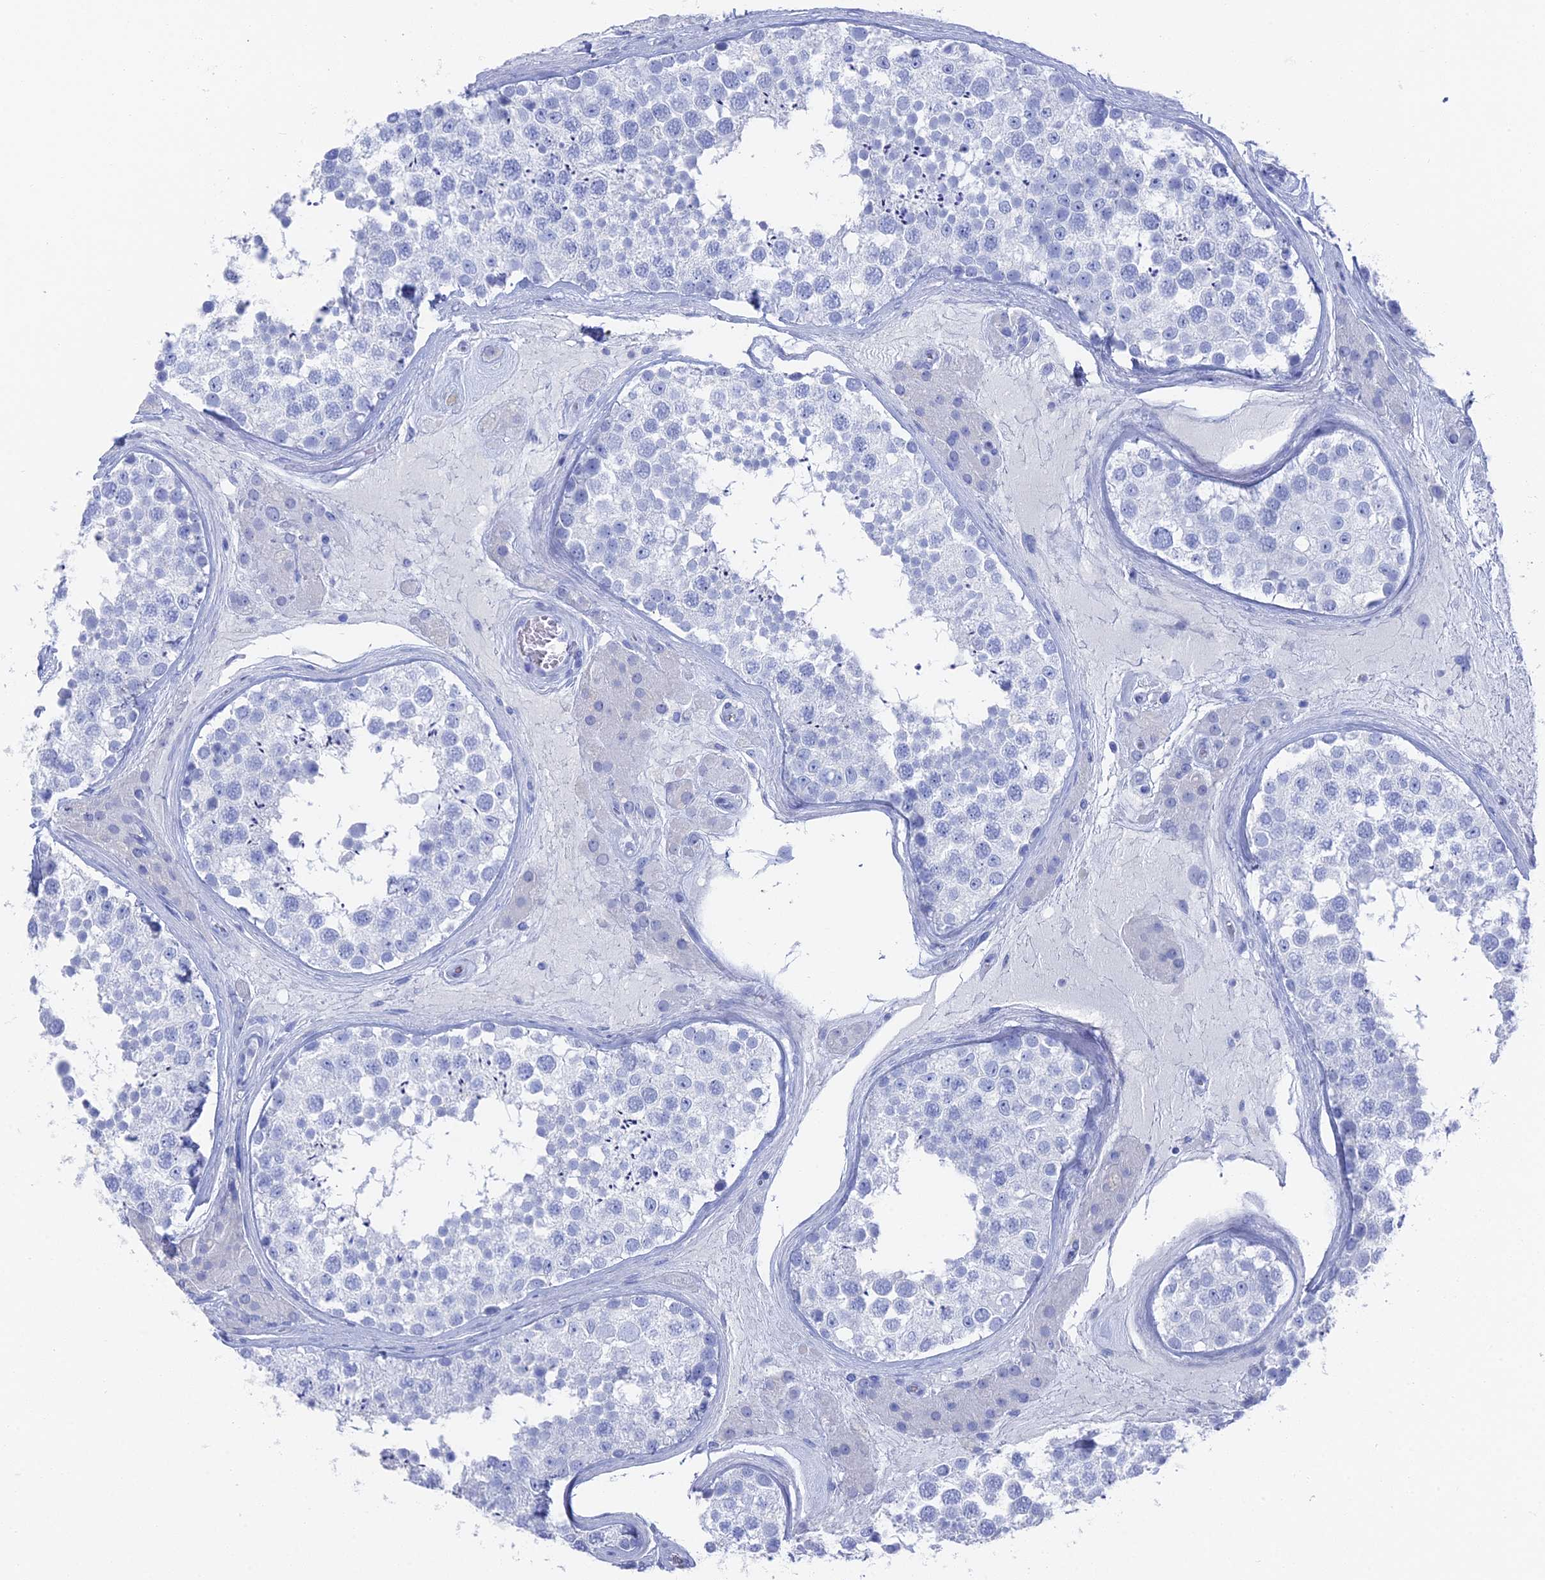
{"staining": {"intensity": "negative", "quantity": "none", "location": "none"}, "tissue": "testis", "cell_type": "Cells in seminiferous ducts", "image_type": "normal", "snomed": [{"axis": "morphology", "description": "Normal tissue, NOS"}, {"axis": "topography", "description": "Testis"}], "caption": "Cells in seminiferous ducts show no significant protein positivity in benign testis. (Immunohistochemistry (ihc), brightfield microscopy, high magnification).", "gene": "ENPP3", "patient": {"sex": "male", "age": 46}}